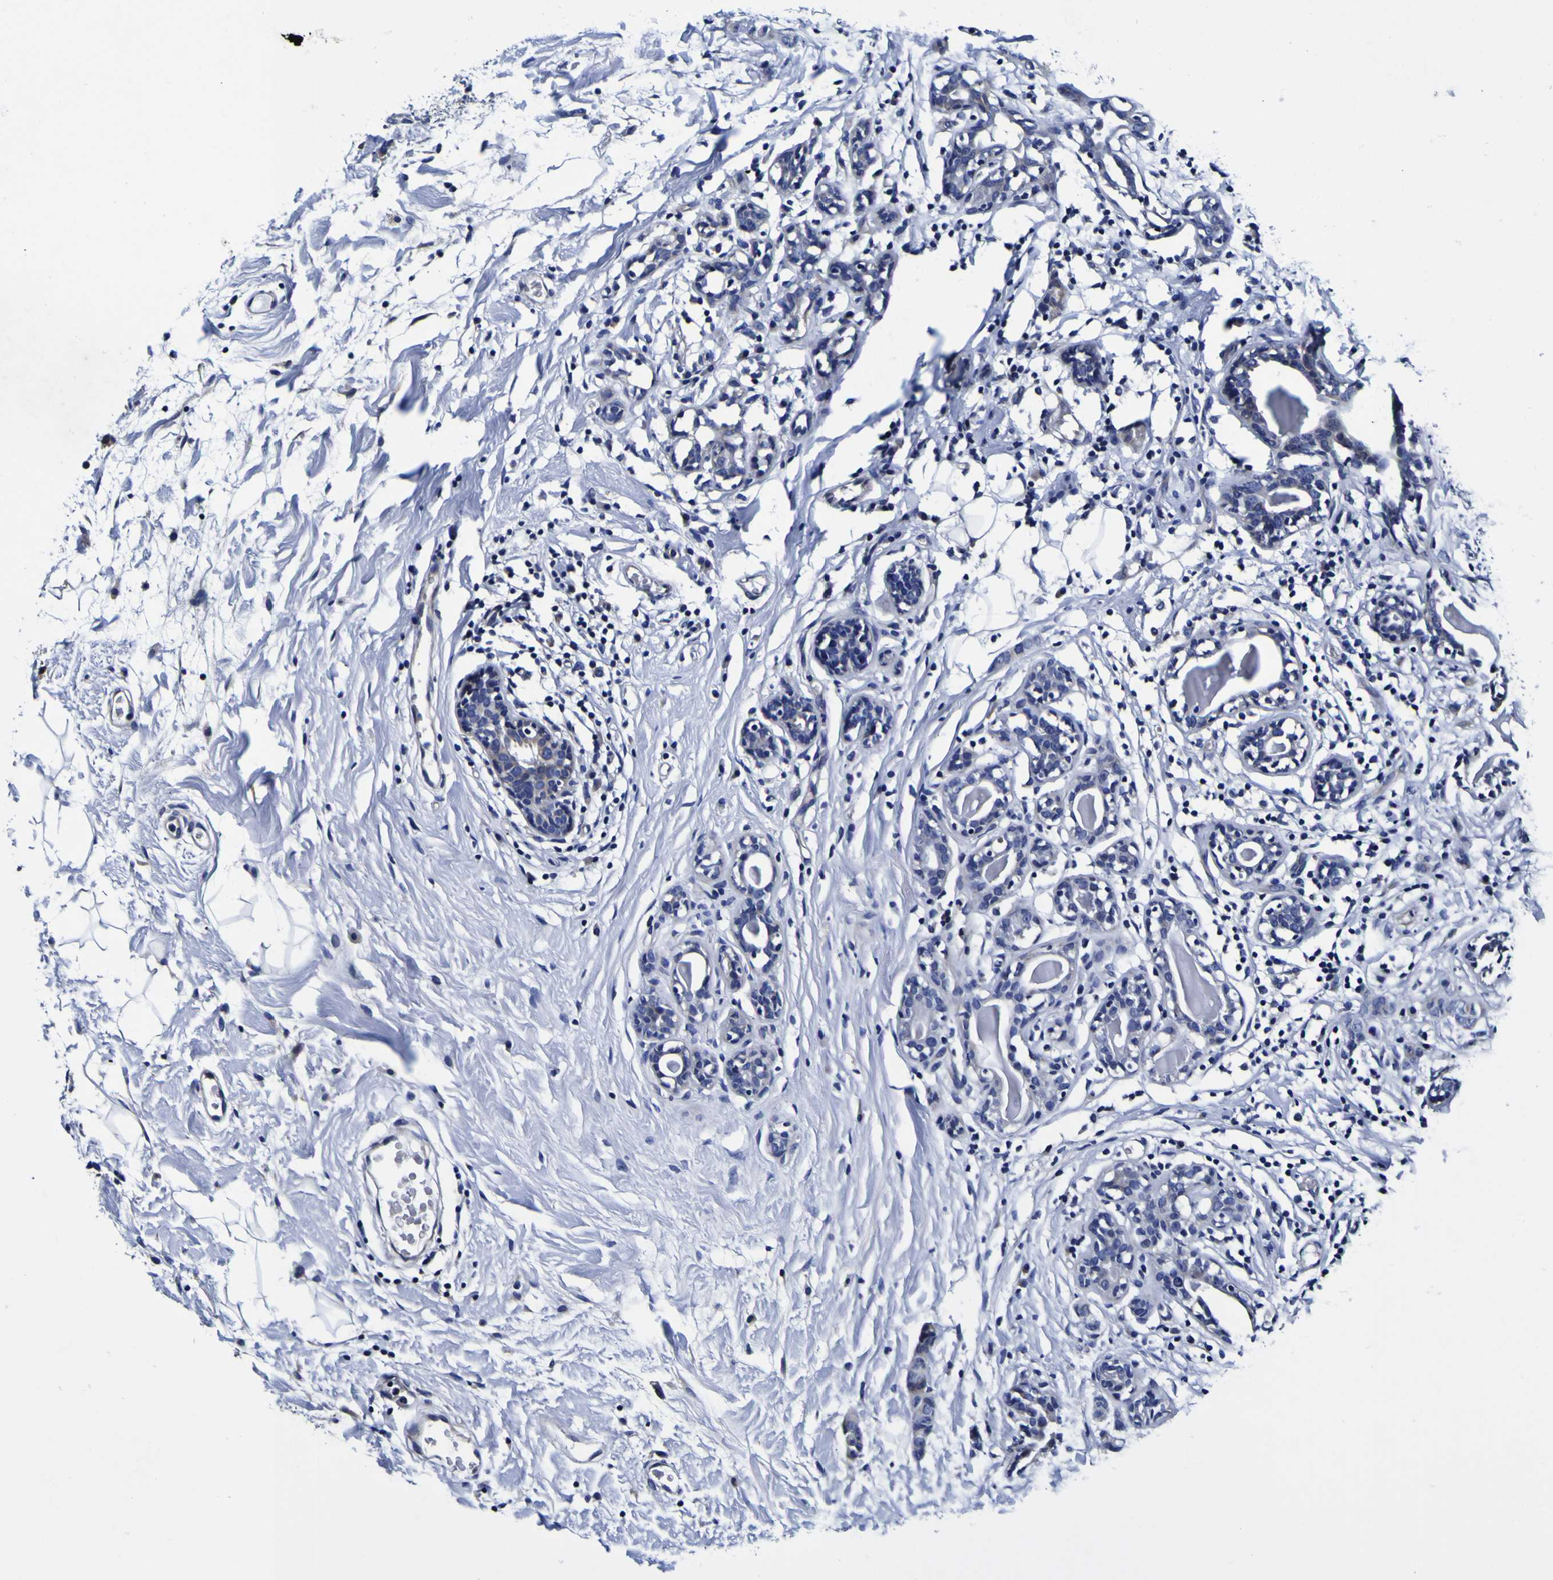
{"staining": {"intensity": "negative", "quantity": "none", "location": "none"}, "tissue": "breast cancer", "cell_type": "Tumor cells", "image_type": "cancer", "snomed": [{"axis": "morphology", "description": "Normal tissue, NOS"}, {"axis": "morphology", "description": "Duct carcinoma"}, {"axis": "topography", "description": "Breast"}], "caption": "Immunohistochemical staining of human invasive ductal carcinoma (breast) demonstrates no significant expression in tumor cells.", "gene": "PDLIM4", "patient": {"sex": "female", "age": 40}}